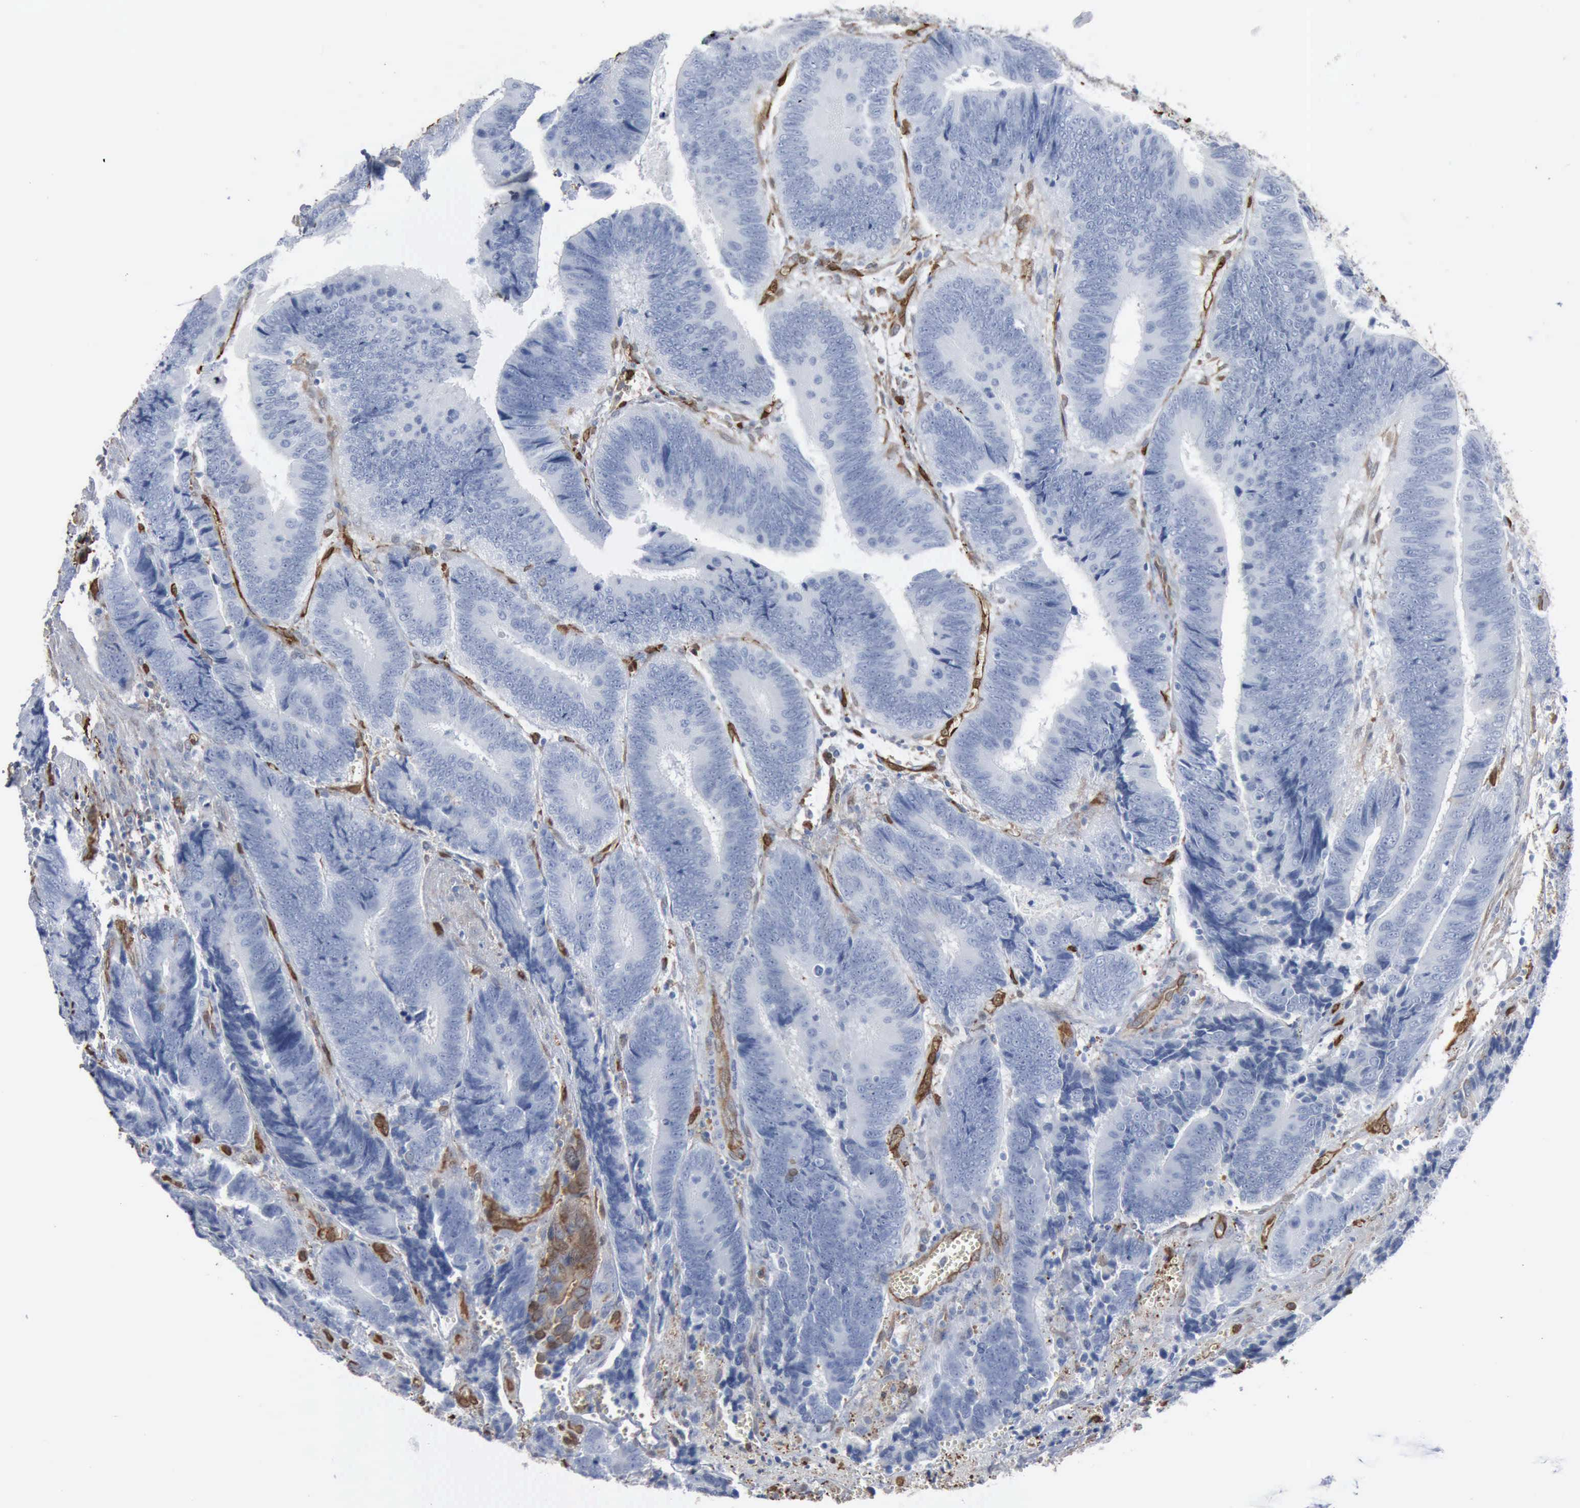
{"staining": {"intensity": "negative", "quantity": "none", "location": "none"}, "tissue": "colorectal cancer", "cell_type": "Tumor cells", "image_type": "cancer", "snomed": [{"axis": "morphology", "description": "Adenocarcinoma, NOS"}, {"axis": "topography", "description": "Colon"}], "caption": "The immunohistochemistry (IHC) photomicrograph has no significant positivity in tumor cells of colorectal cancer tissue.", "gene": "FSCN1", "patient": {"sex": "male", "age": 72}}